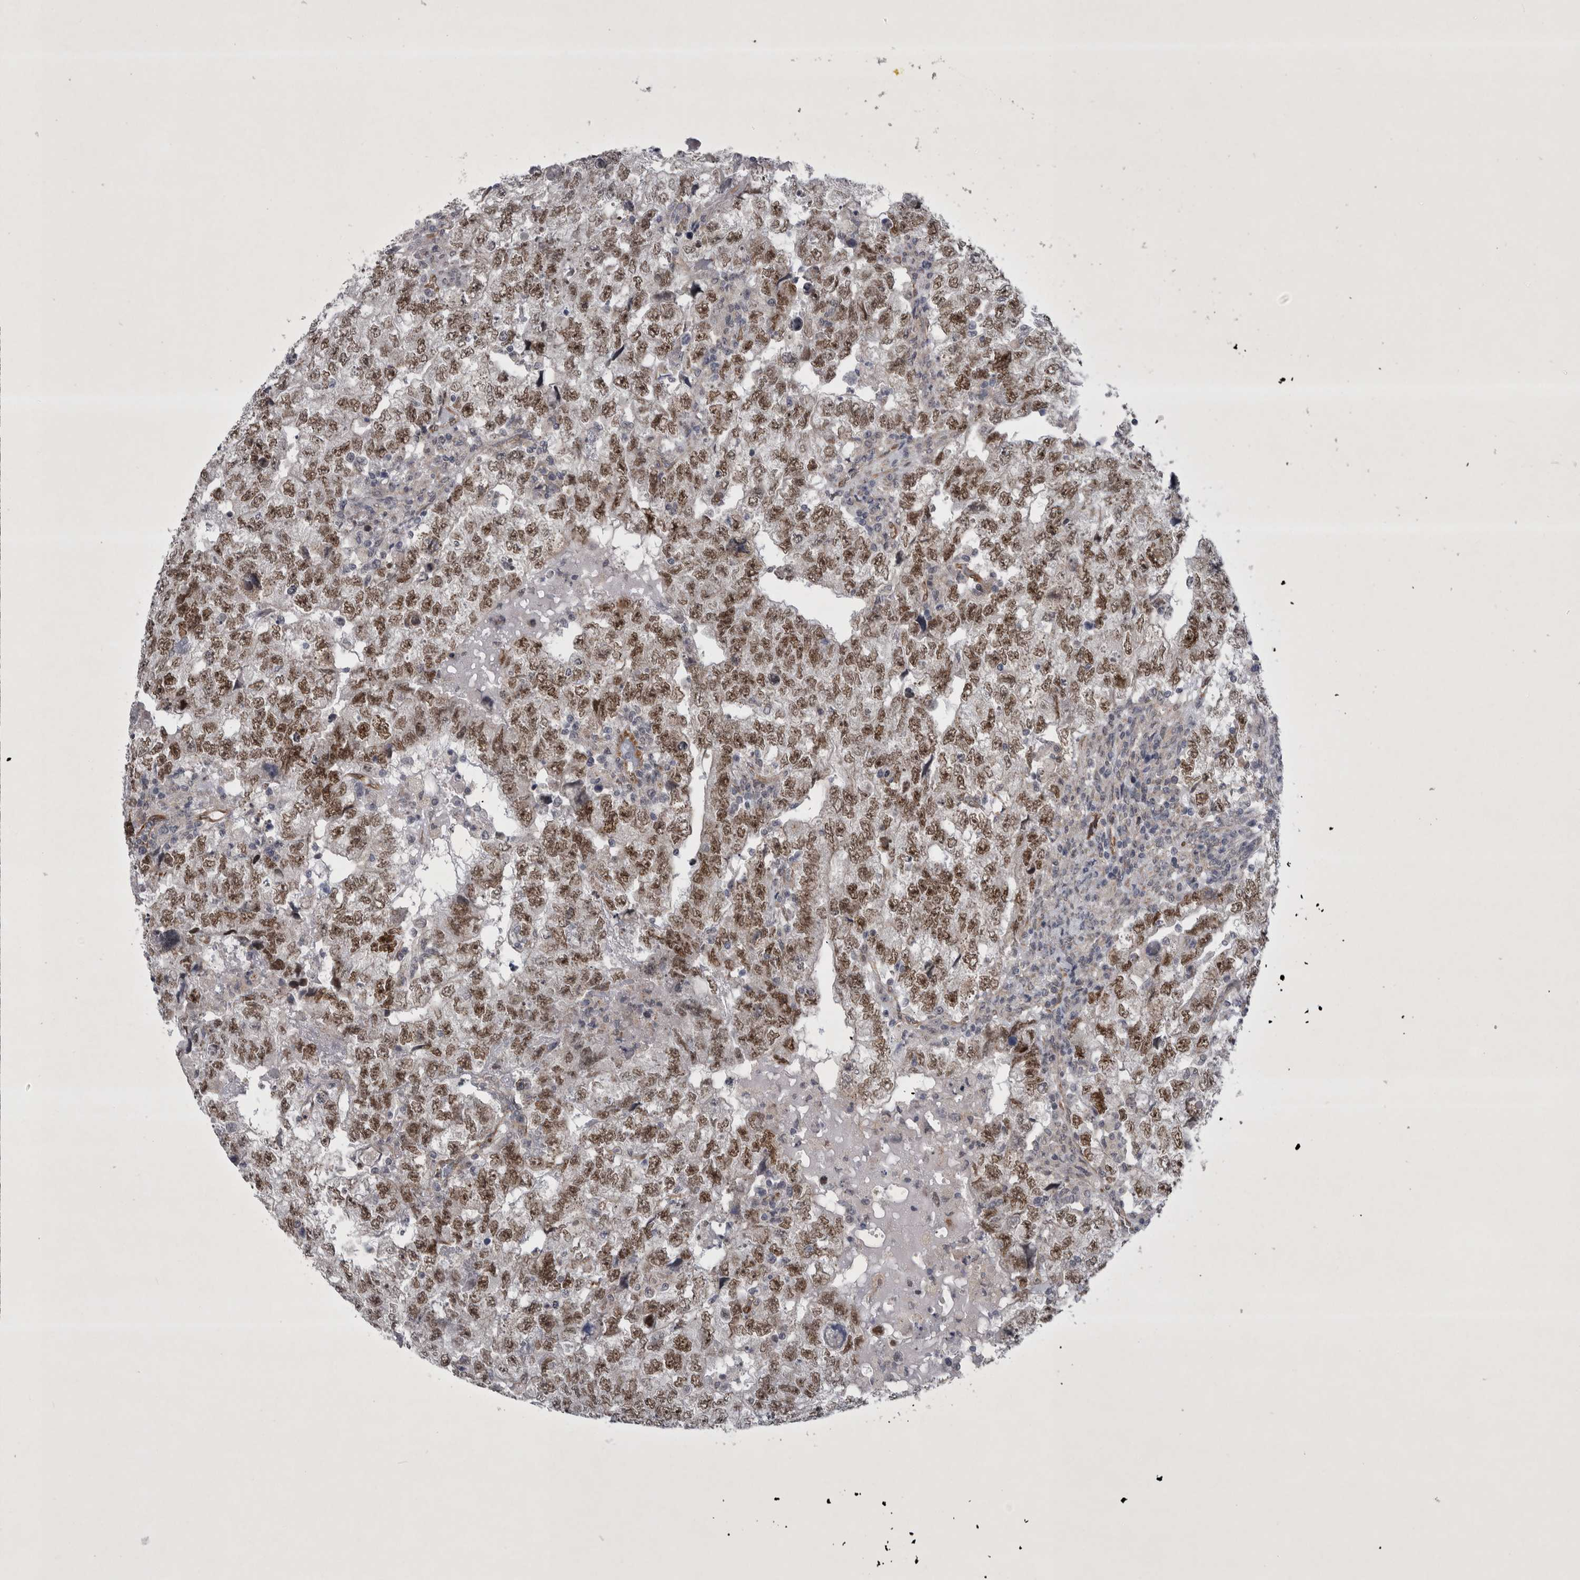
{"staining": {"intensity": "moderate", "quantity": ">75%", "location": "nuclear"}, "tissue": "testis cancer", "cell_type": "Tumor cells", "image_type": "cancer", "snomed": [{"axis": "morphology", "description": "Carcinoma, Embryonal, NOS"}, {"axis": "topography", "description": "Testis"}], "caption": "The histopathology image exhibits a brown stain indicating the presence of a protein in the nuclear of tumor cells in embryonal carcinoma (testis).", "gene": "PARP11", "patient": {"sex": "male", "age": 36}}